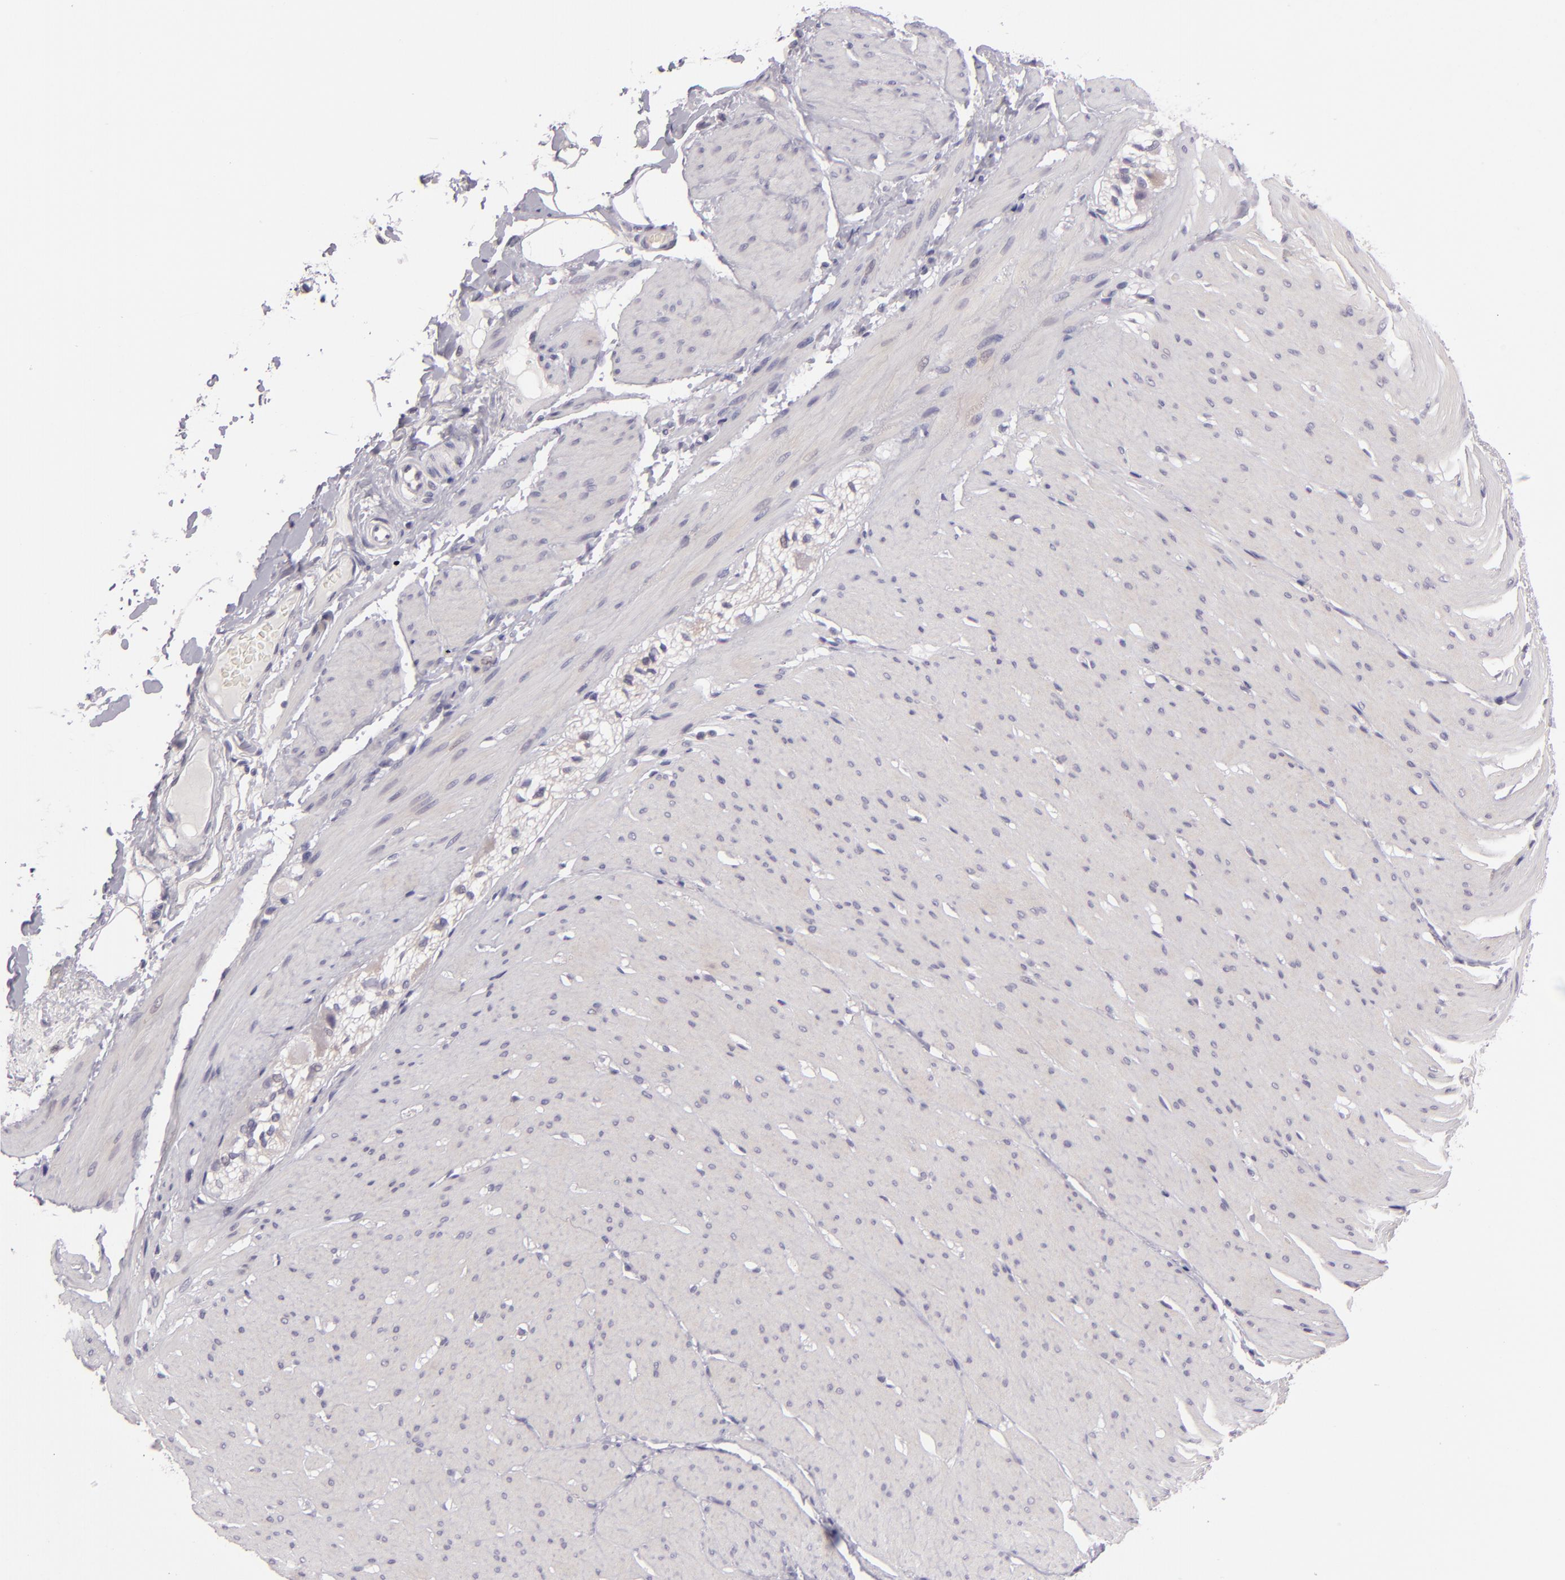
{"staining": {"intensity": "negative", "quantity": "none", "location": "none"}, "tissue": "smooth muscle", "cell_type": "Smooth muscle cells", "image_type": "normal", "snomed": [{"axis": "morphology", "description": "Normal tissue, NOS"}, {"axis": "topography", "description": "Smooth muscle"}, {"axis": "topography", "description": "Colon"}], "caption": "High magnification brightfield microscopy of benign smooth muscle stained with DAB (brown) and counterstained with hematoxylin (blue): smooth muscle cells show no significant expression.", "gene": "EGFL6", "patient": {"sex": "male", "age": 67}}